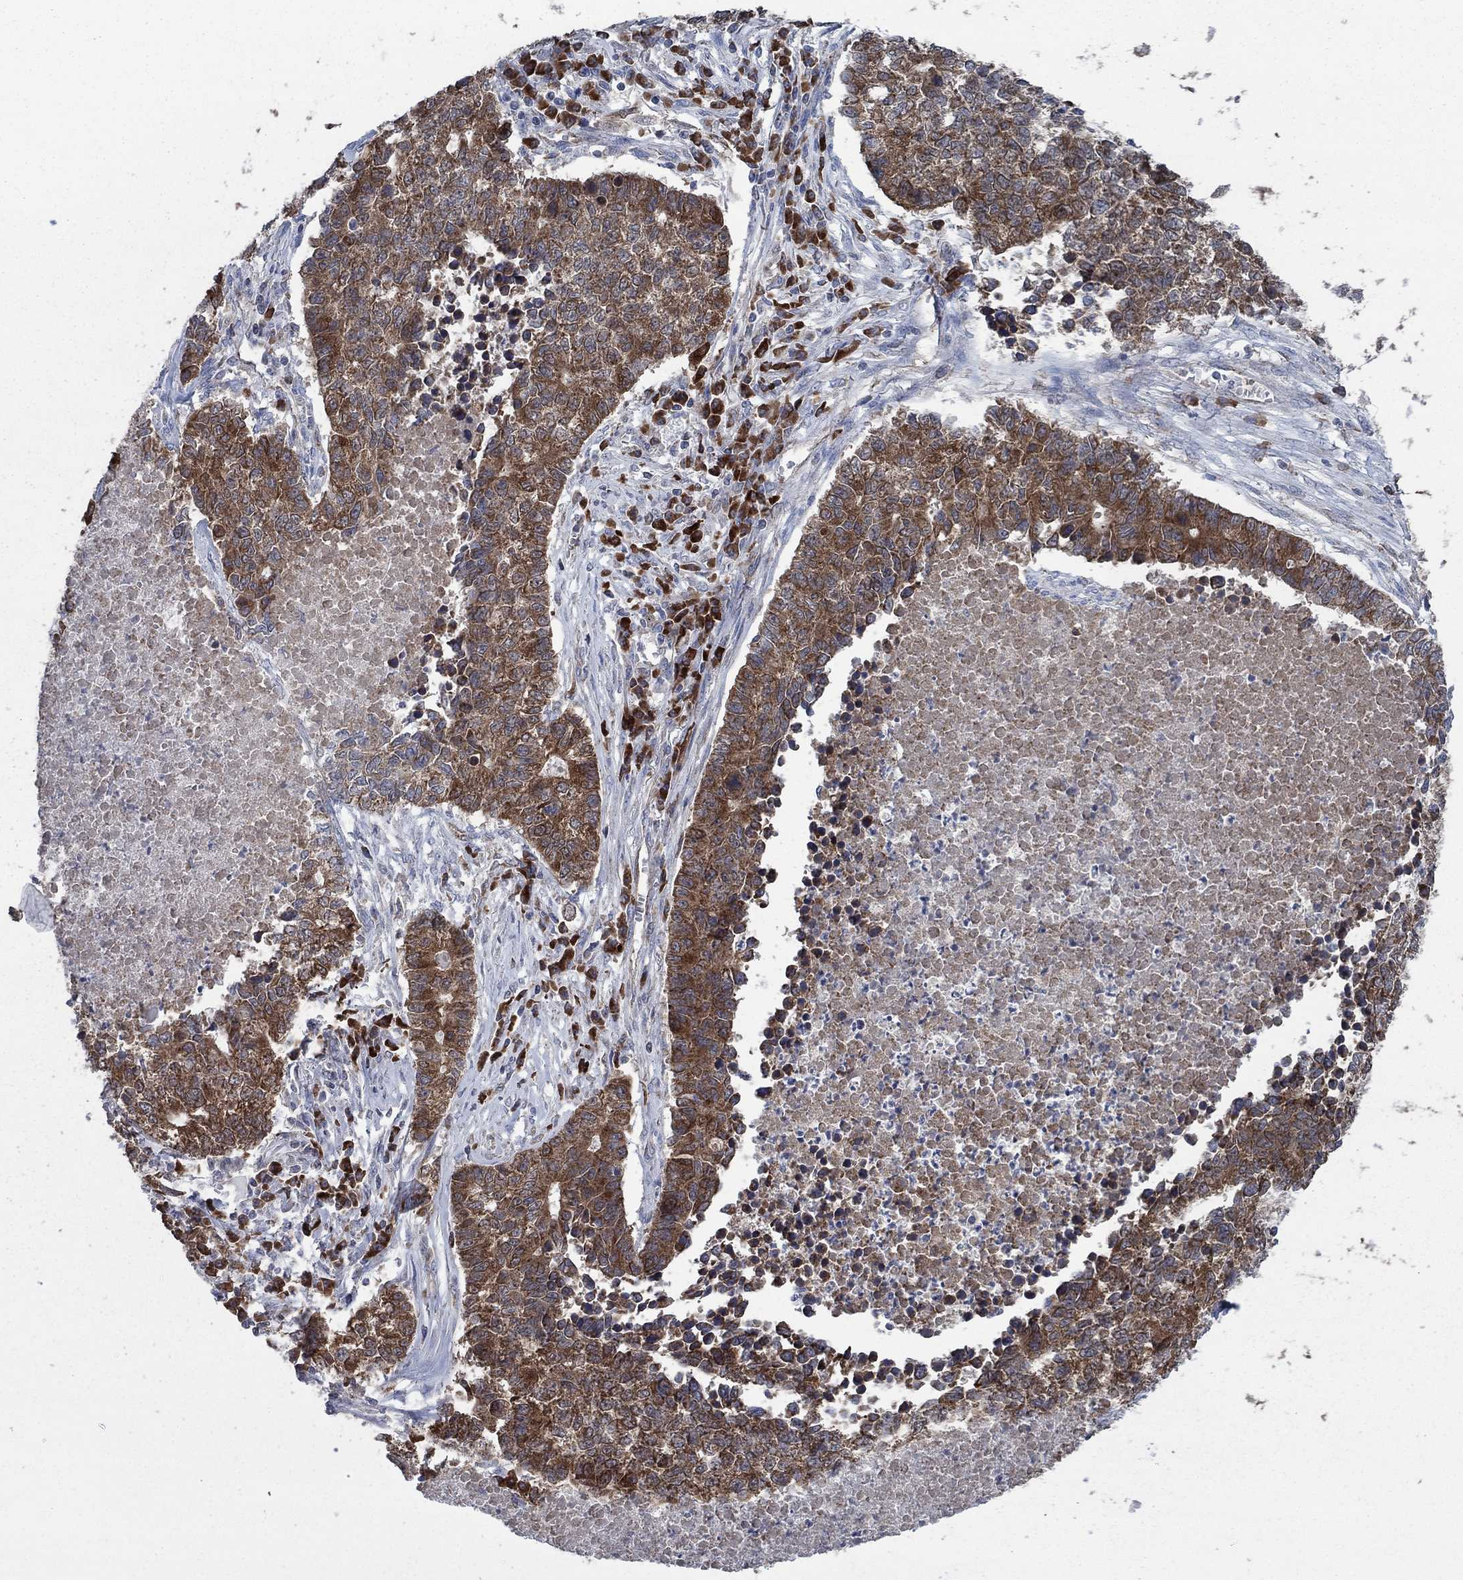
{"staining": {"intensity": "strong", "quantity": ">75%", "location": "cytoplasmic/membranous"}, "tissue": "lung cancer", "cell_type": "Tumor cells", "image_type": "cancer", "snomed": [{"axis": "morphology", "description": "Adenocarcinoma, NOS"}, {"axis": "topography", "description": "Lung"}], "caption": "High-power microscopy captured an IHC photomicrograph of adenocarcinoma (lung), revealing strong cytoplasmic/membranous expression in approximately >75% of tumor cells. Using DAB (3,3'-diaminobenzidine) (brown) and hematoxylin (blue) stains, captured at high magnification using brightfield microscopy.", "gene": "HID1", "patient": {"sex": "male", "age": 57}}